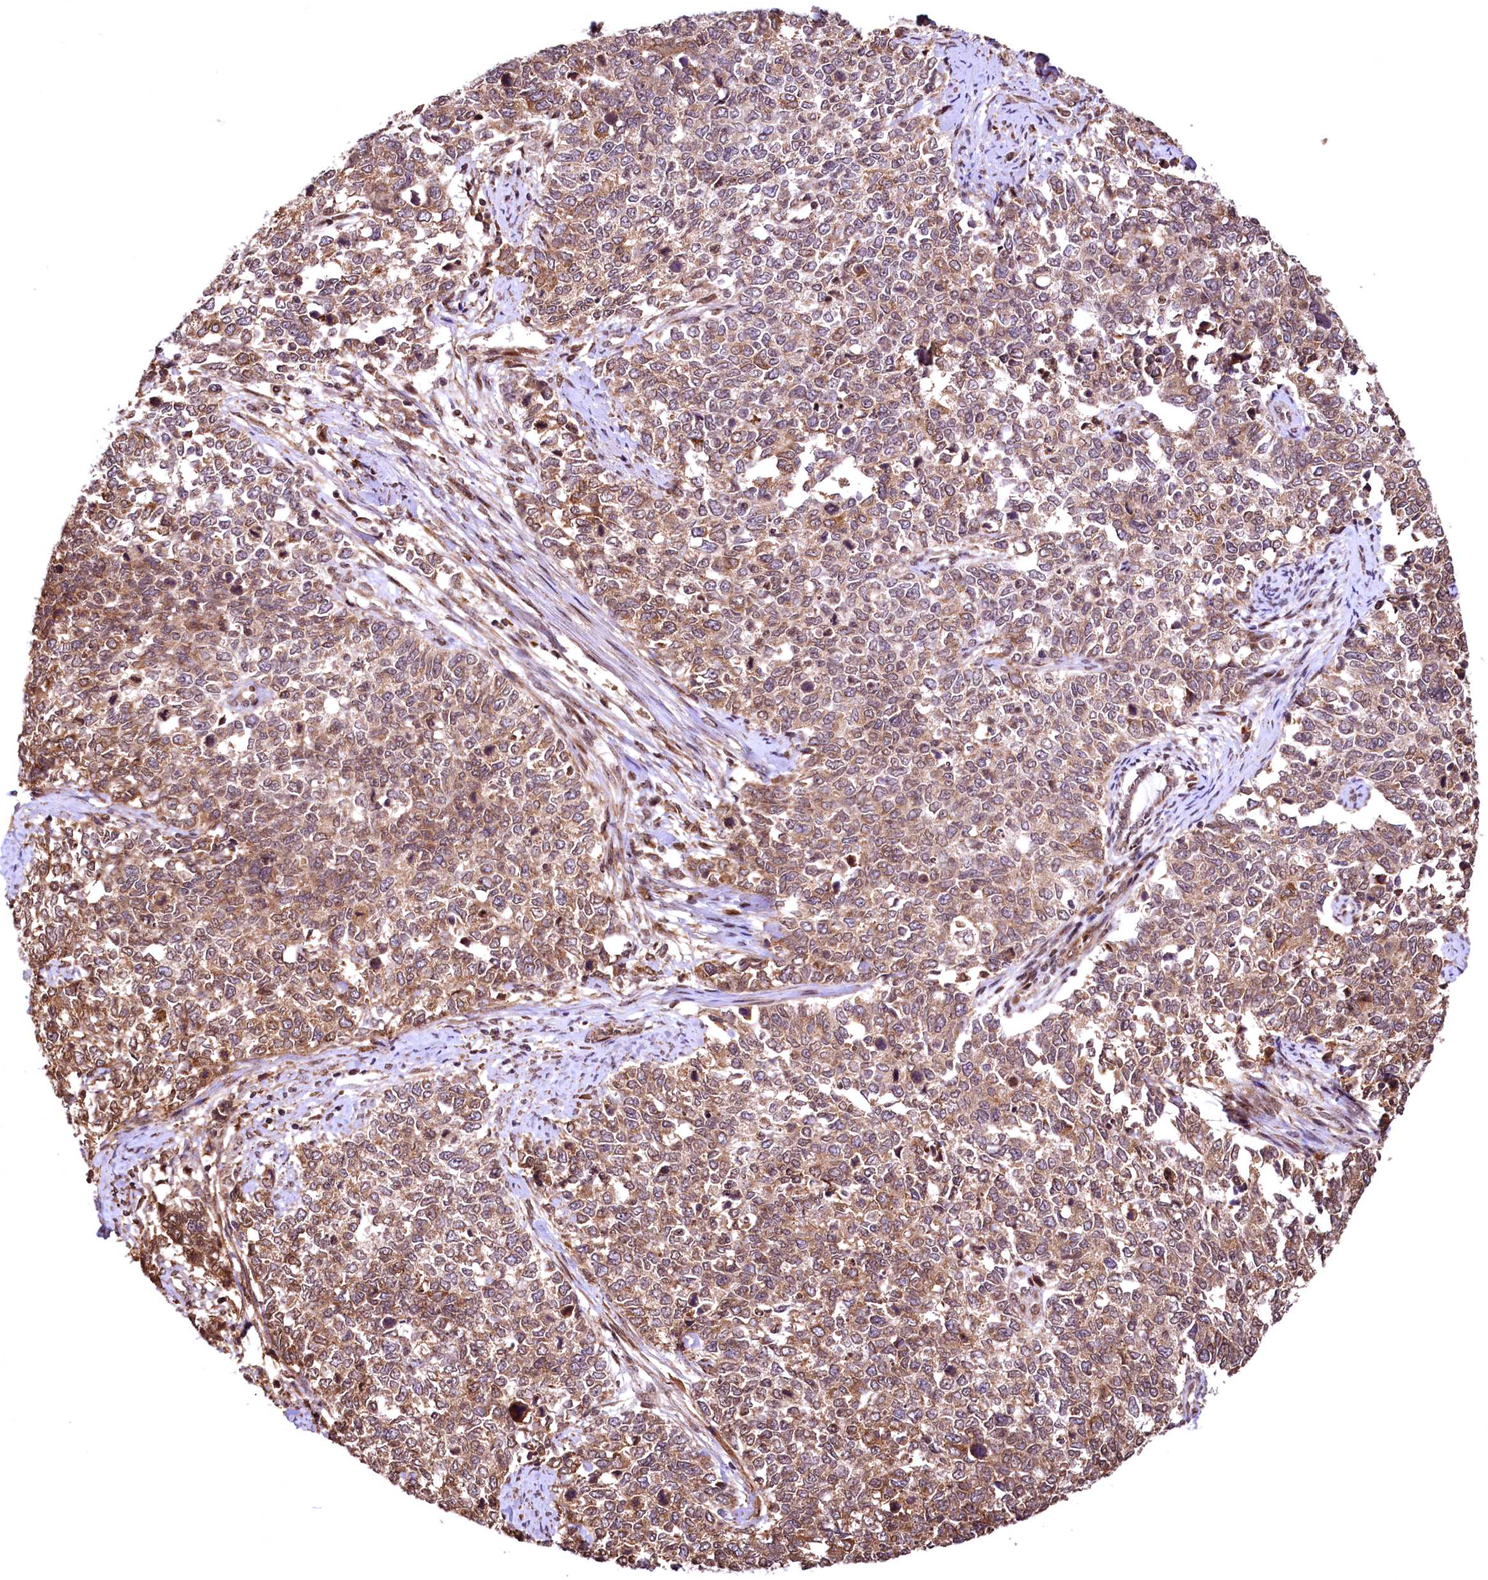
{"staining": {"intensity": "moderate", "quantity": ">75%", "location": "cytoplasmic/membranous"}, "tissue": "cervical cancer", "cell_type": "Tumor cells", "image_type": "cancer", "snomed": [{"axis": "morphology", "description": "Squamous cell carcinoma, NOS"}, {"axis": "topography", "description": "Cervix"}], "caption": "Cervical cancer stained for a protein demonstrates moderate cytoplasmic/membranous positivity in tumor cells.", "gene": "PDS5B", "patient": {"sex": "female", "age": 63}}